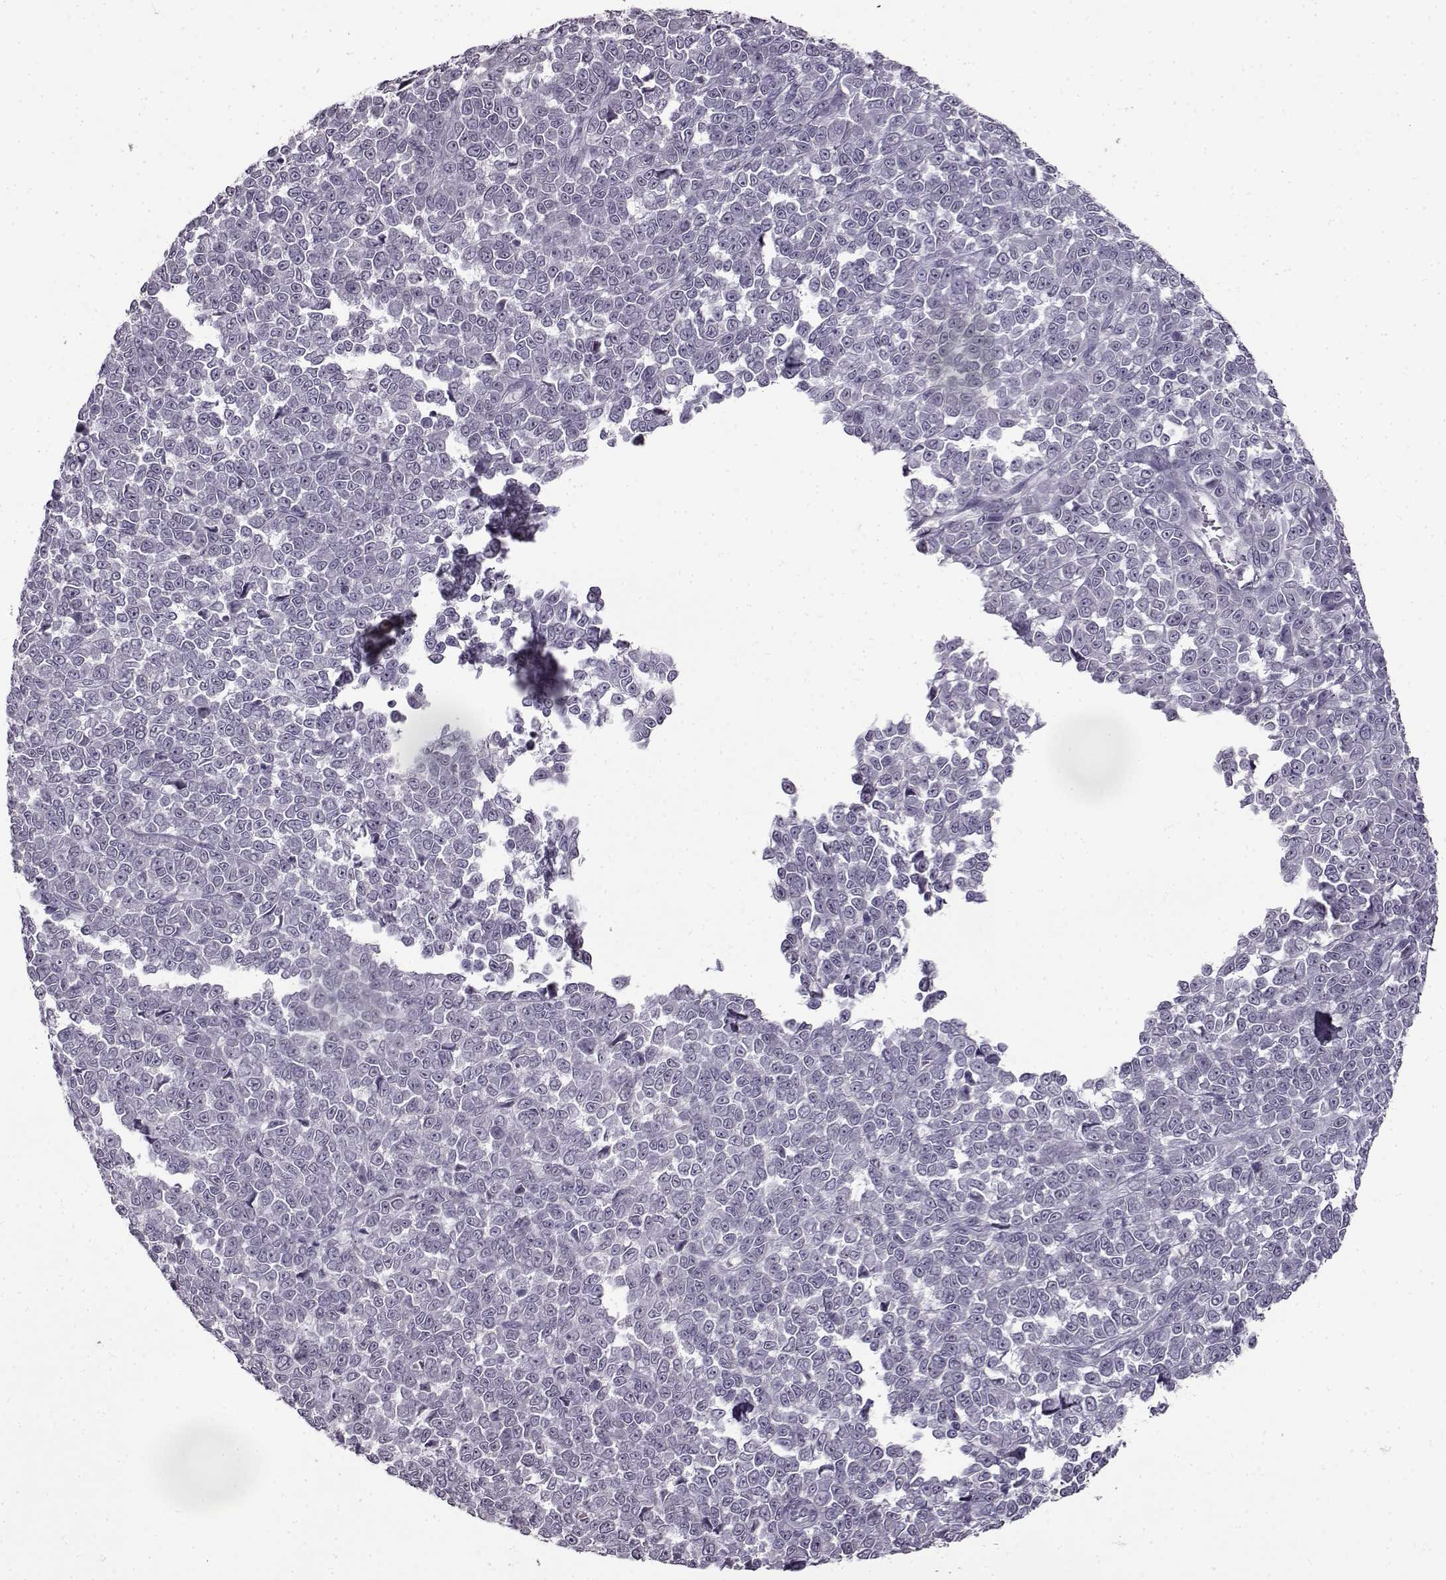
{"staining": {"intensity": "negative", "quantity": "none", "location": "none"}, "tissue": "melanoma", "cell_type": "Tumor cells", "image_type": "cancer", "snomed": [{"axis": "morphology", "description": "Malignant melanoma, NOS"}, {"axis": "topography", "description": "Skin"}], "caption": "This image is of malignant melanoma stained with immunohistochemistry (IHC) to label a protein in brown with the nuclei are counter-stained blue. There is no expression in tumor cells.", "gene": "FSHB", "patient": {"sex": "female", "age": 95}}